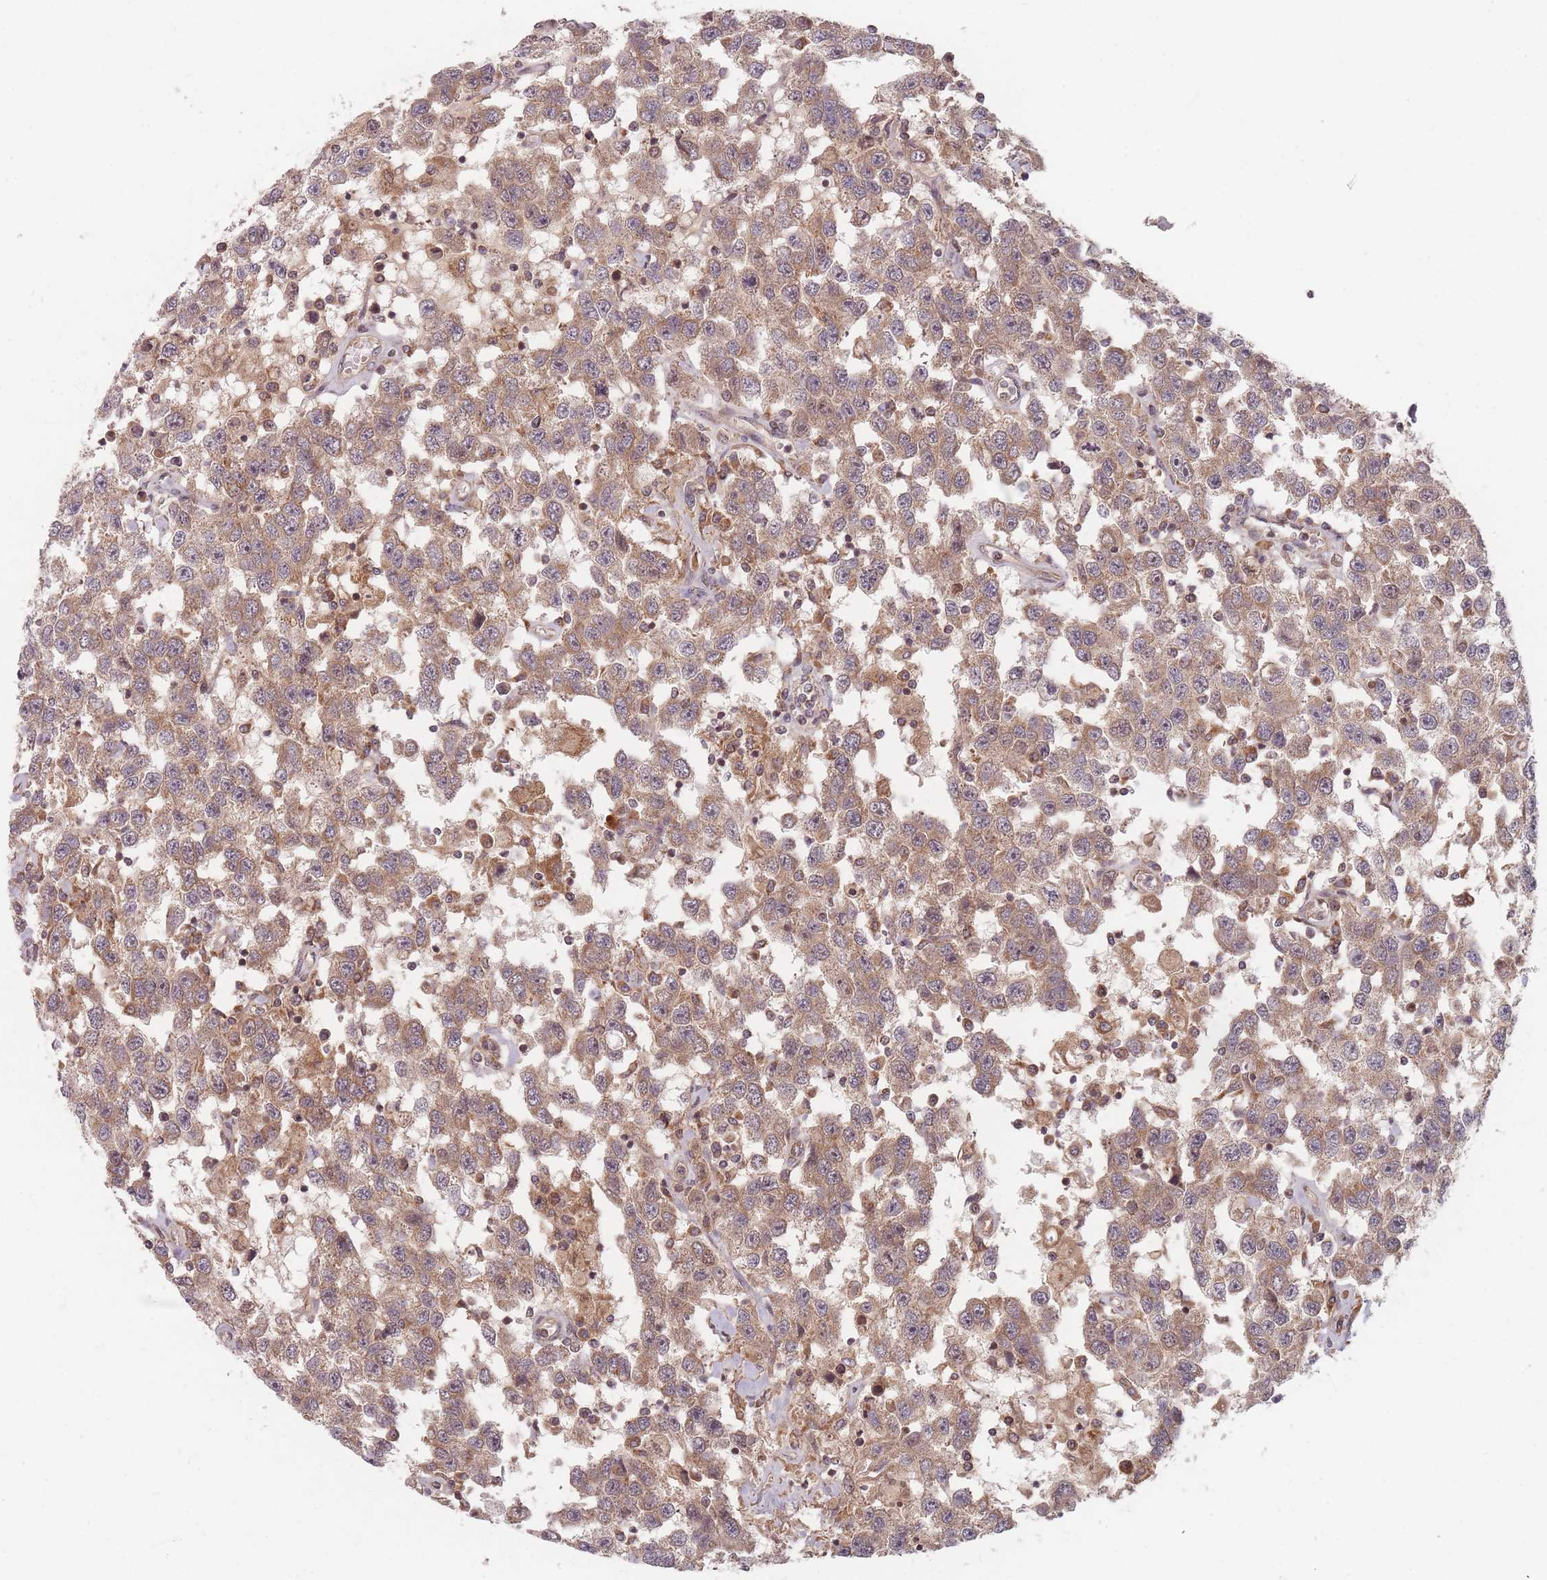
{"staining": {"intensity": "moderate", "quantity": ">75%", "location": "cytoplasmic/membranous"}, "tissue": "testis cancer", "cell_type": "Tumor cells", "image_type": "cancer", "snomed": [{"axis": "morphology", "description": "Seminoma, NOS"}, {"axis": "topography", "description": "Testis"}], "caption": "A medium amount of moderate cytoplasmic/membranous expression is present in approximately >75% of tumor cells in testis cancer tissue.", "gene": "RADX", "patient": {"sex": "male", "age": 41}}